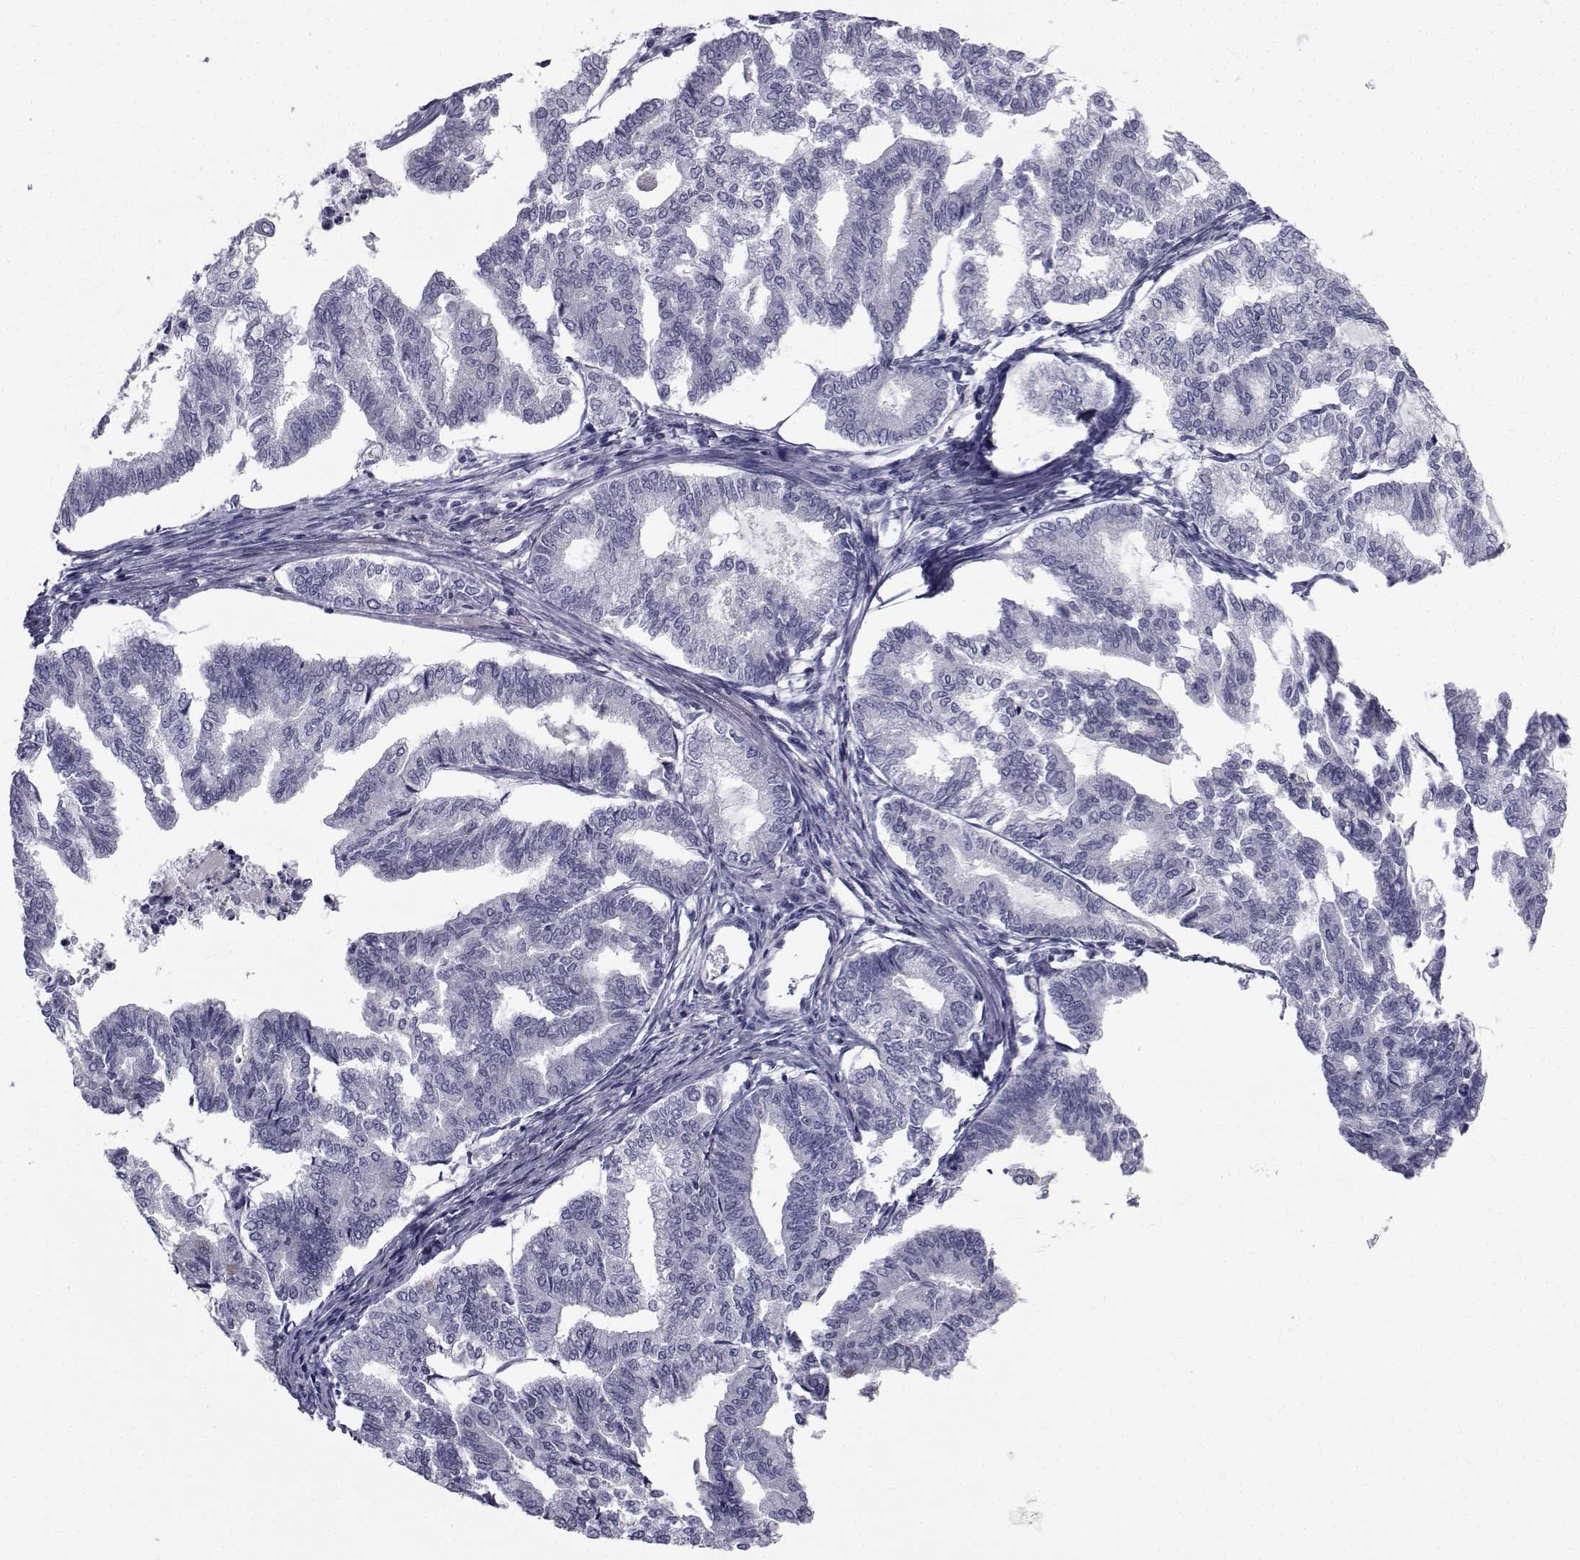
{"staining": {"intensity": "negative", "quantity": "none", "location": "none"}, "tissue": "endometrial cancer", "cell_type": "Tumor cells", "image_type": "cancer", "snomed": [{"axis": "morphology", "description": "Adenocarcinoma, NOS"}, {"axis": "topography", "description": "Endometrium"}], "caption": "Adenocarcinoma (endometrial) stained for a protein using immunohistochemistry (IHC) displays no staining tumor cells.", "gene": "FDXR", "patient": {"sex": "female", "age": 79}}